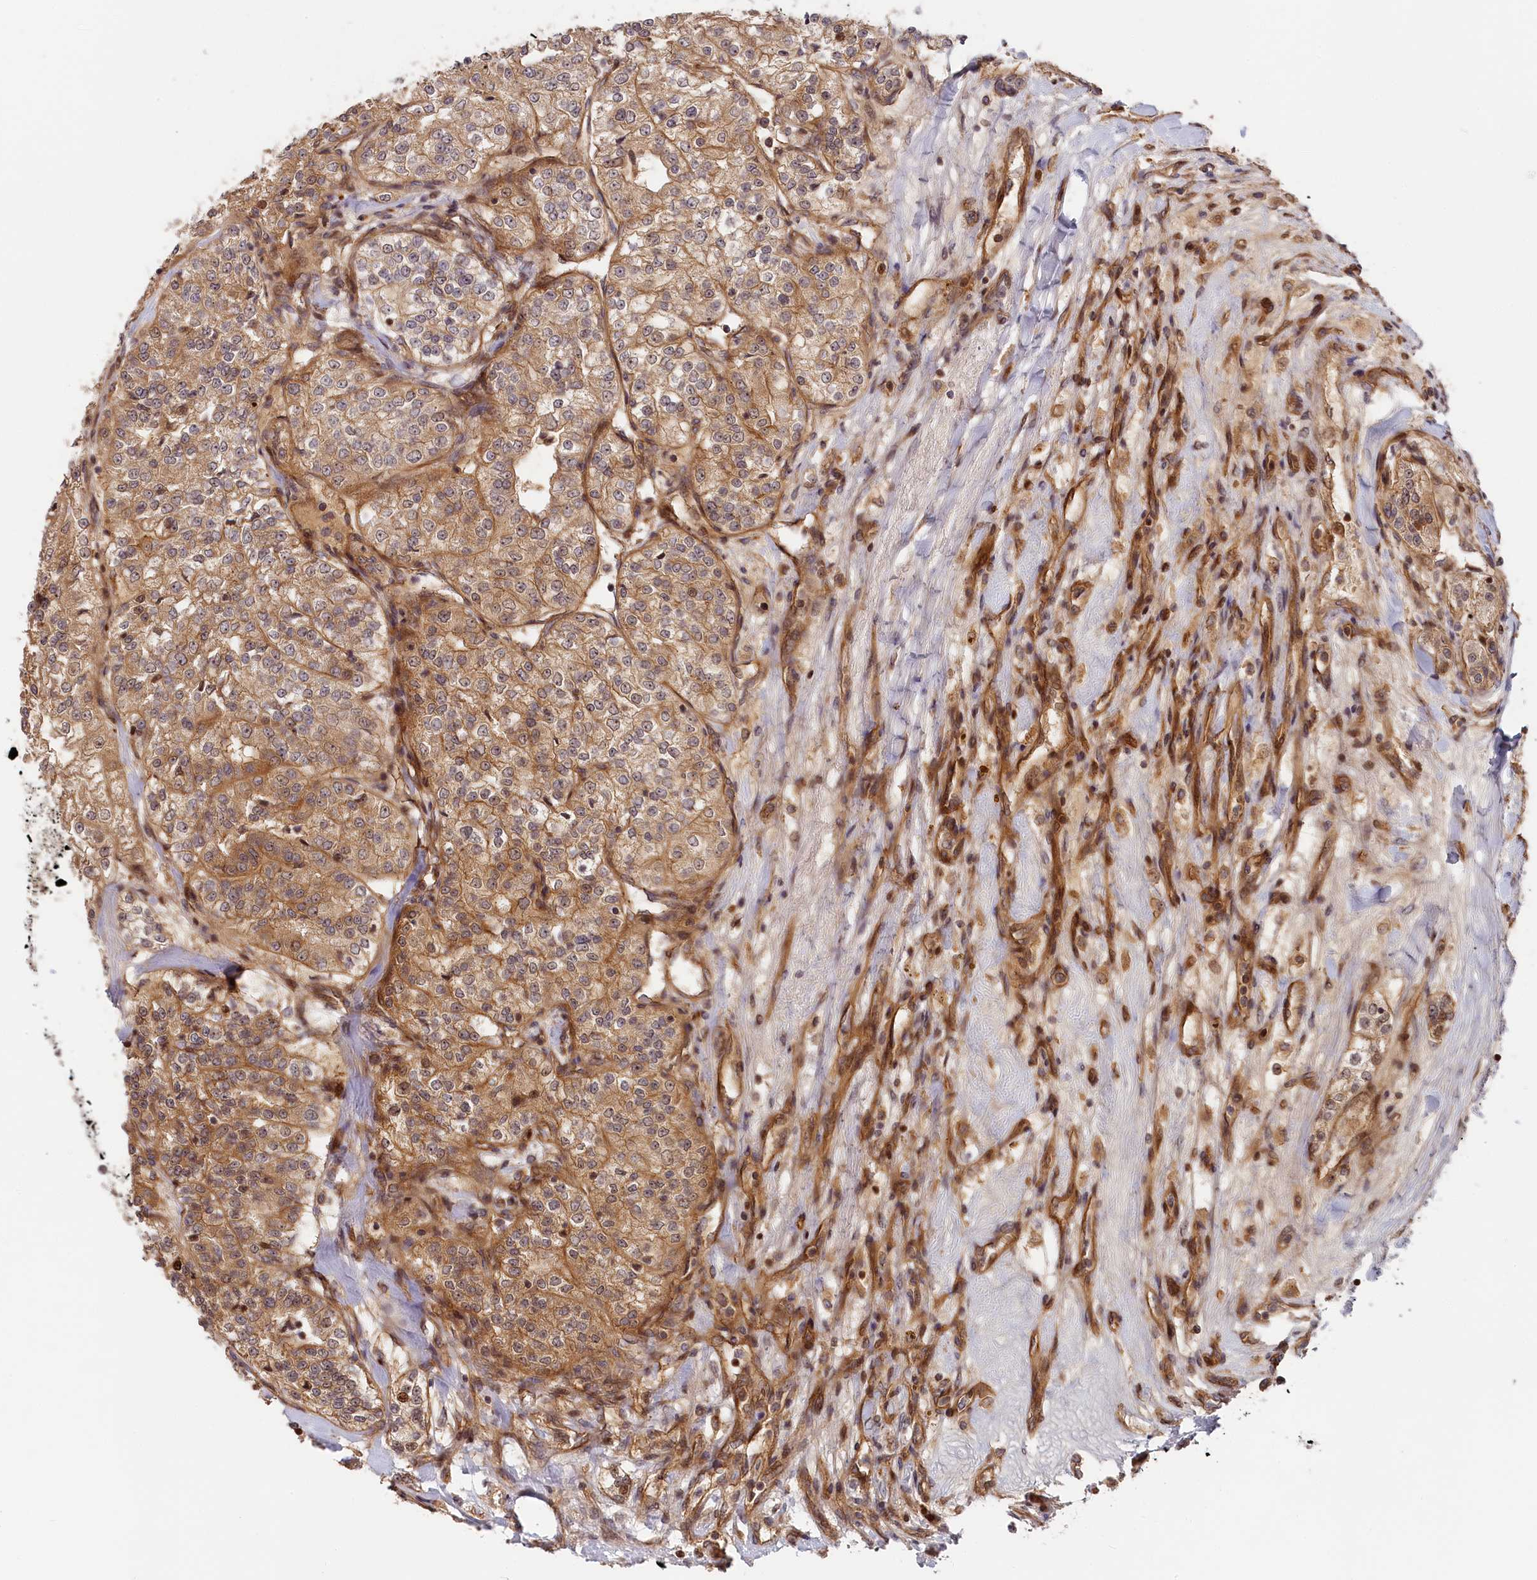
{"staining": {"intensity": "moderate", "quantity": ">75%", "location": "cytoplasmic/membranous"}, "tissue": "renal cancer", "cell_type": "Tumor cells", "image_type": "cancer", "snomed": [{"axis": "morphology", "description": "Adenocarcinoma, NOS"}, {"axis": "topography", "description": "Kidney"}], "caption": "Immunohistochemistry of human renal adenocarcinoma exhibits medium levels of moderate cytoplasmic/membranous positivity in approximately >75% of tumor cells.", "gene": "CEP44", "patient": {"sex": "female", "age": 63}}